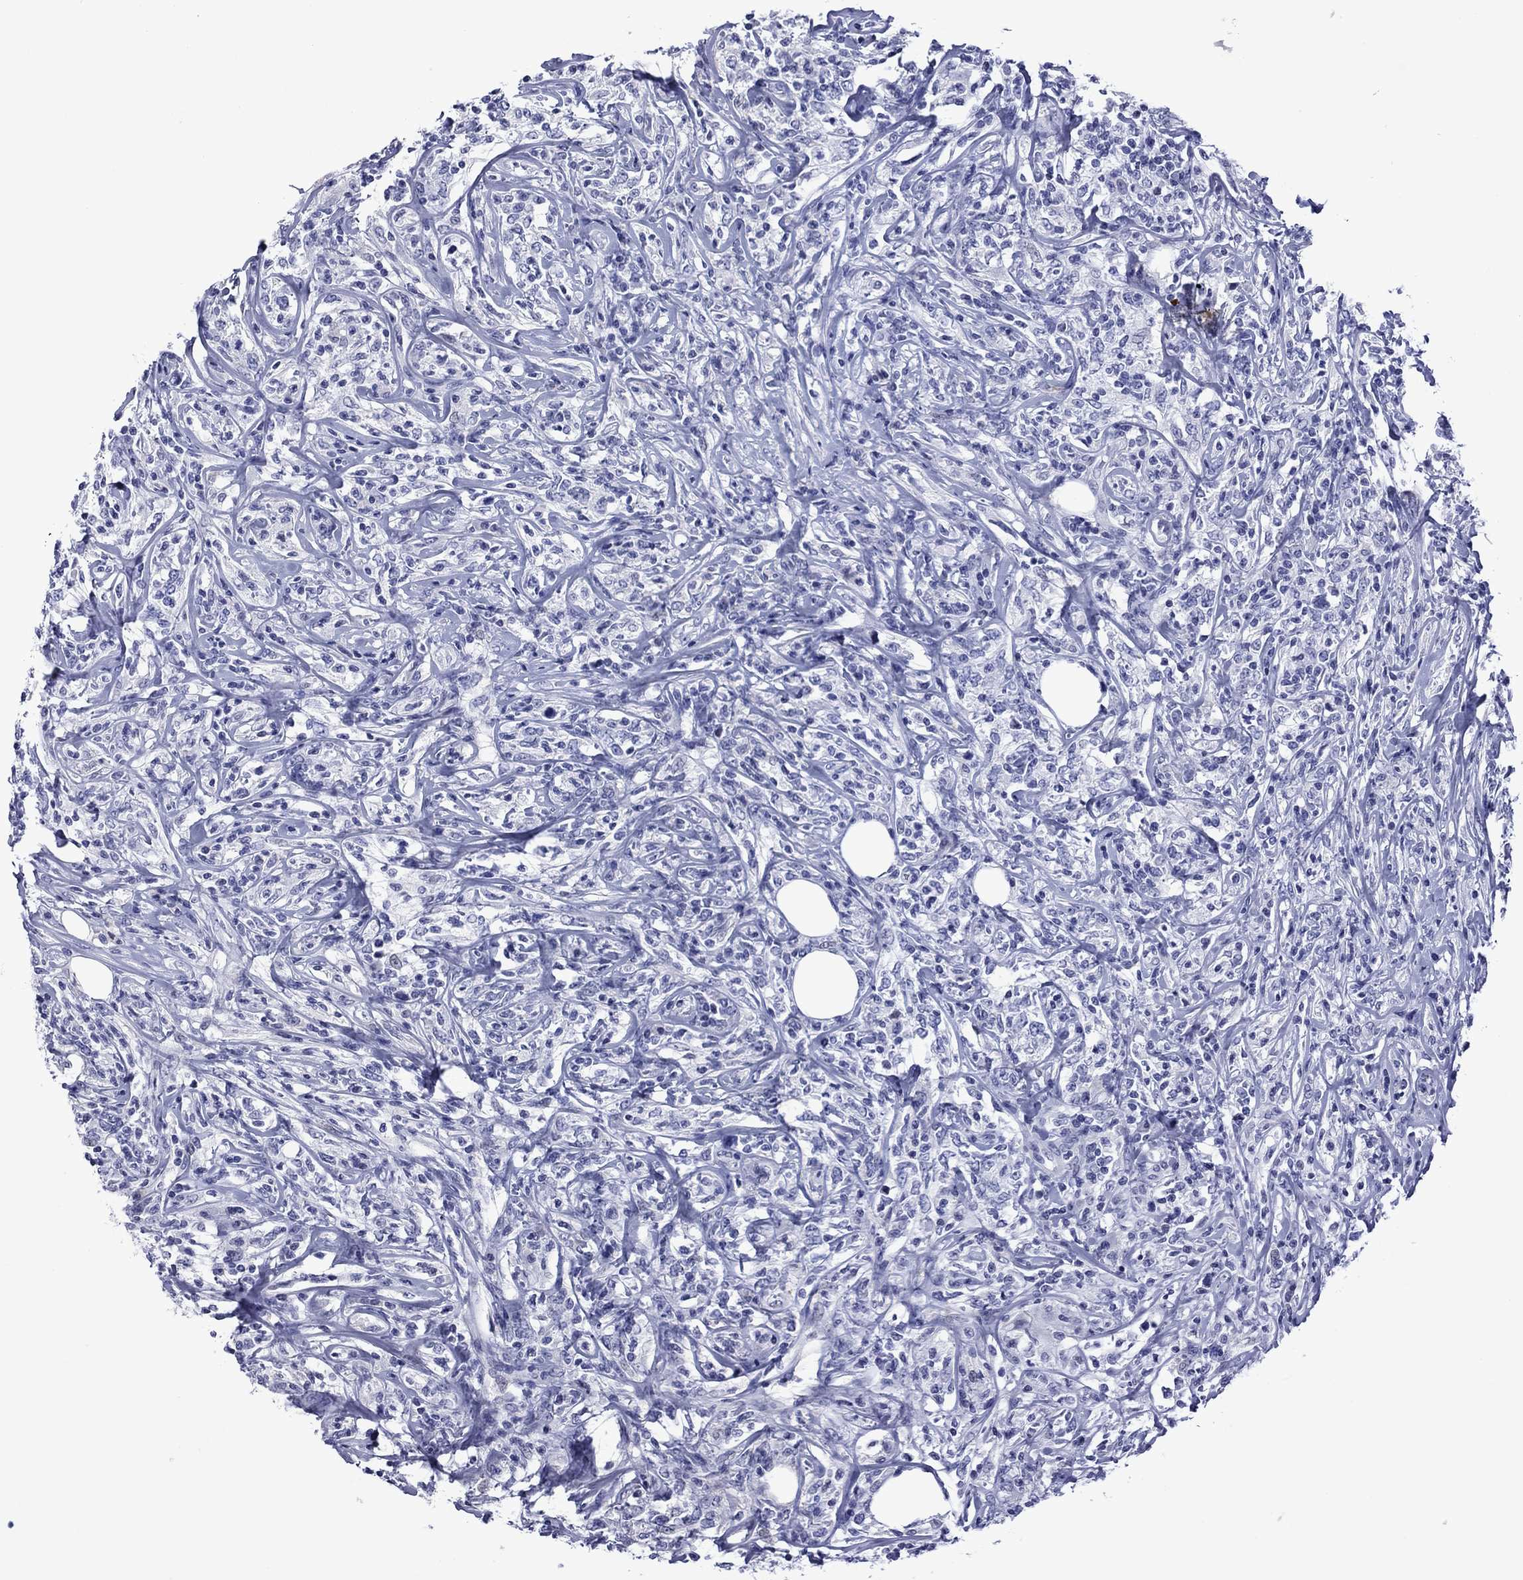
{"staining": {"intensity": "negative", "quantity": "none", "location": "none"}, "tissue": "lymphoma", "cell_type": "Tumor cells", "image_type": "cancer", "snomed": [{"axis": "morphology", "description": "Malignant lymphoma, non-Hodgkin's type, High grade"}, {"axis": "topography", "description": "Lymph node"}], "caption": "Human lymphoma stained for a protein using IHC exhibits no staining in tumor cells.", "gene": "PIWIL1", "patient": {"sex": "female", "age": 84}}